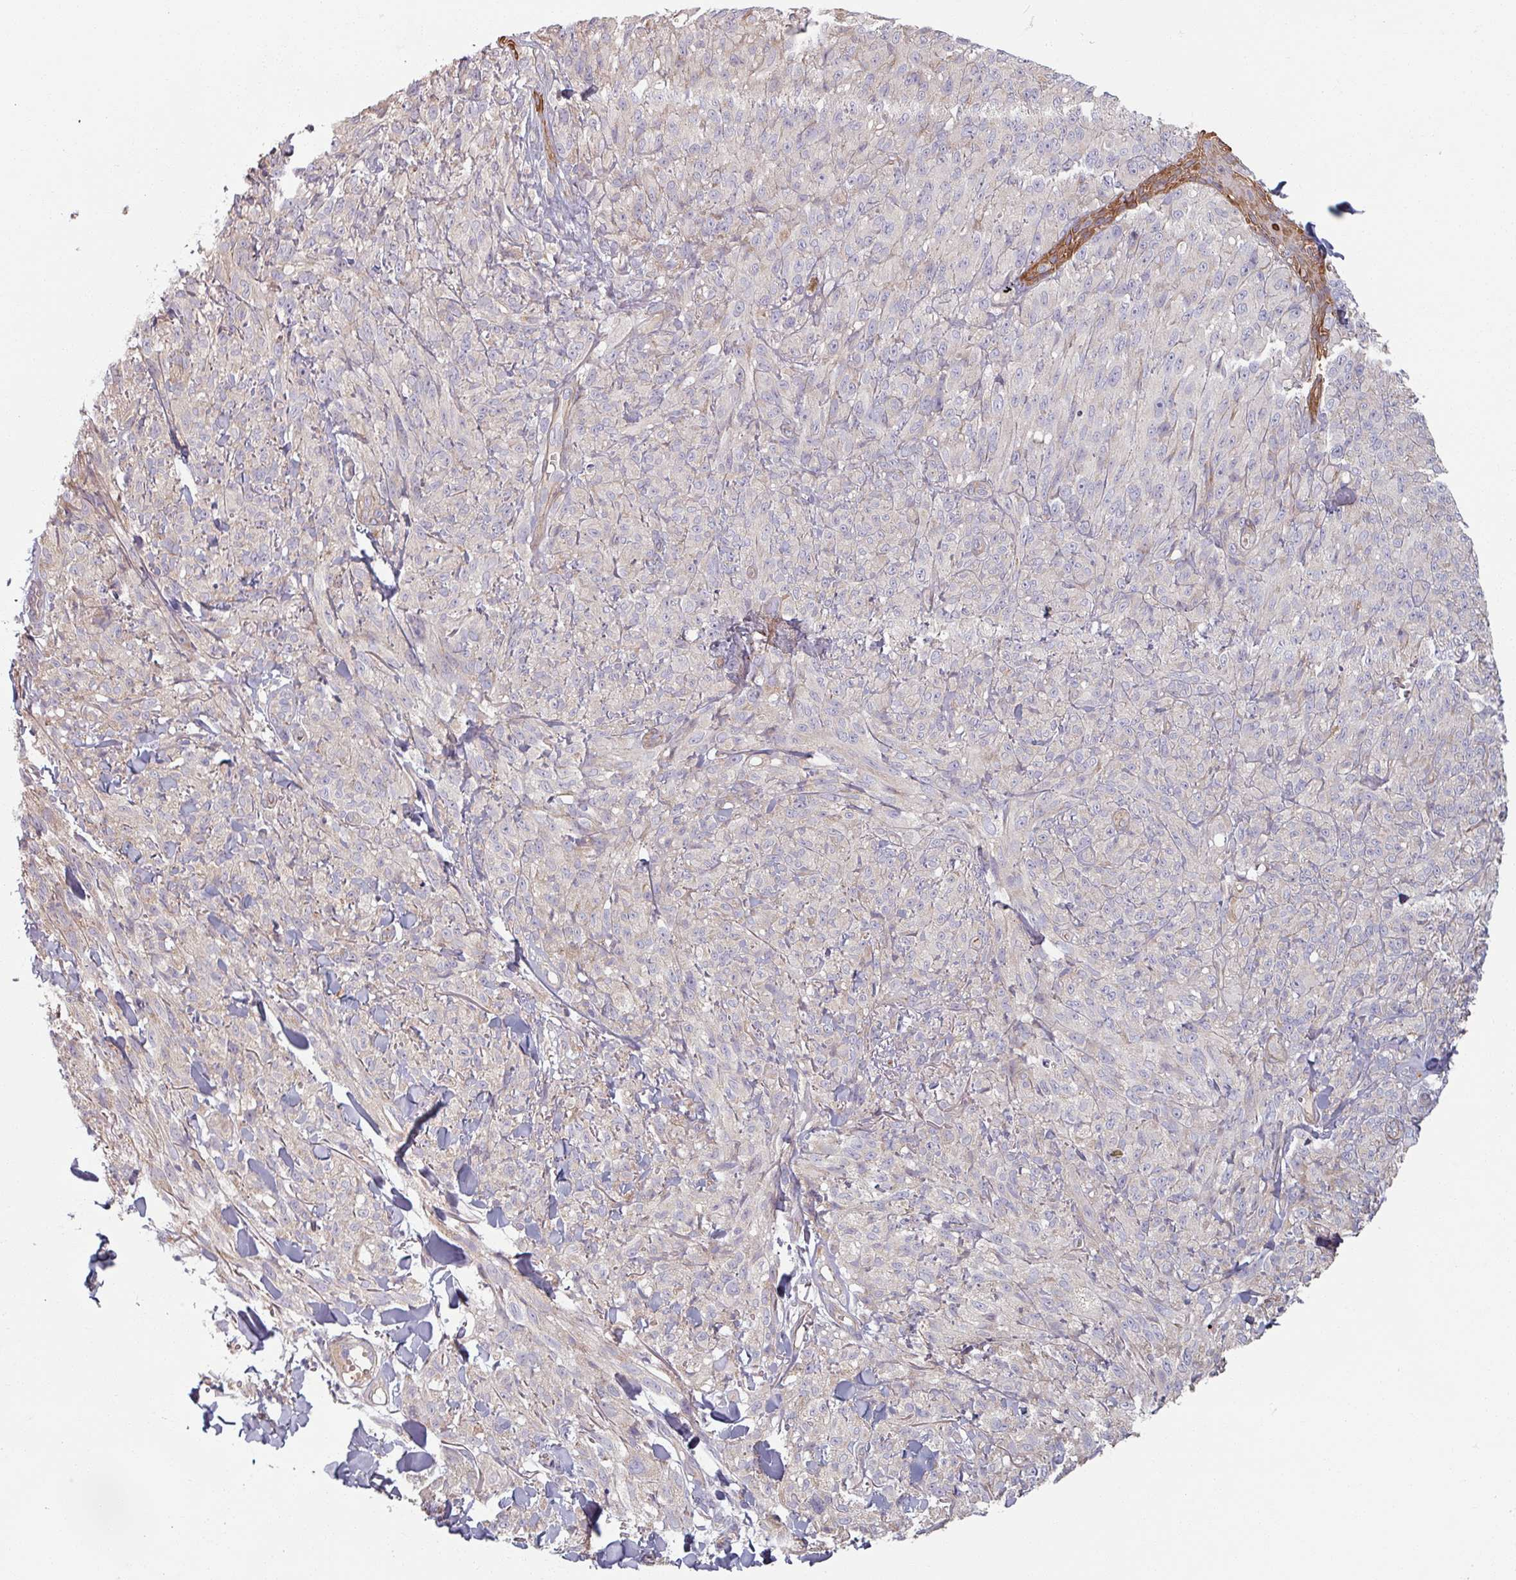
{"staining": {"intensity": "negative", "quantity": "none", "location": "none"}, "tissue": "melanoma", "cell_type": "Tumor cells", "image_type": "cancer", "snomed": [{"axis": "morphology", "description": "Malignant melanoma, NOS"}, {"axis": "topography", "description": "Skin of upper arm"}], "caption": "DAB immunohistochemical staining of melanoma demonstrates no significant expression in tumor cells.", "gene": "C4BPB", "patient": {"sex": "female", "age": 65}}